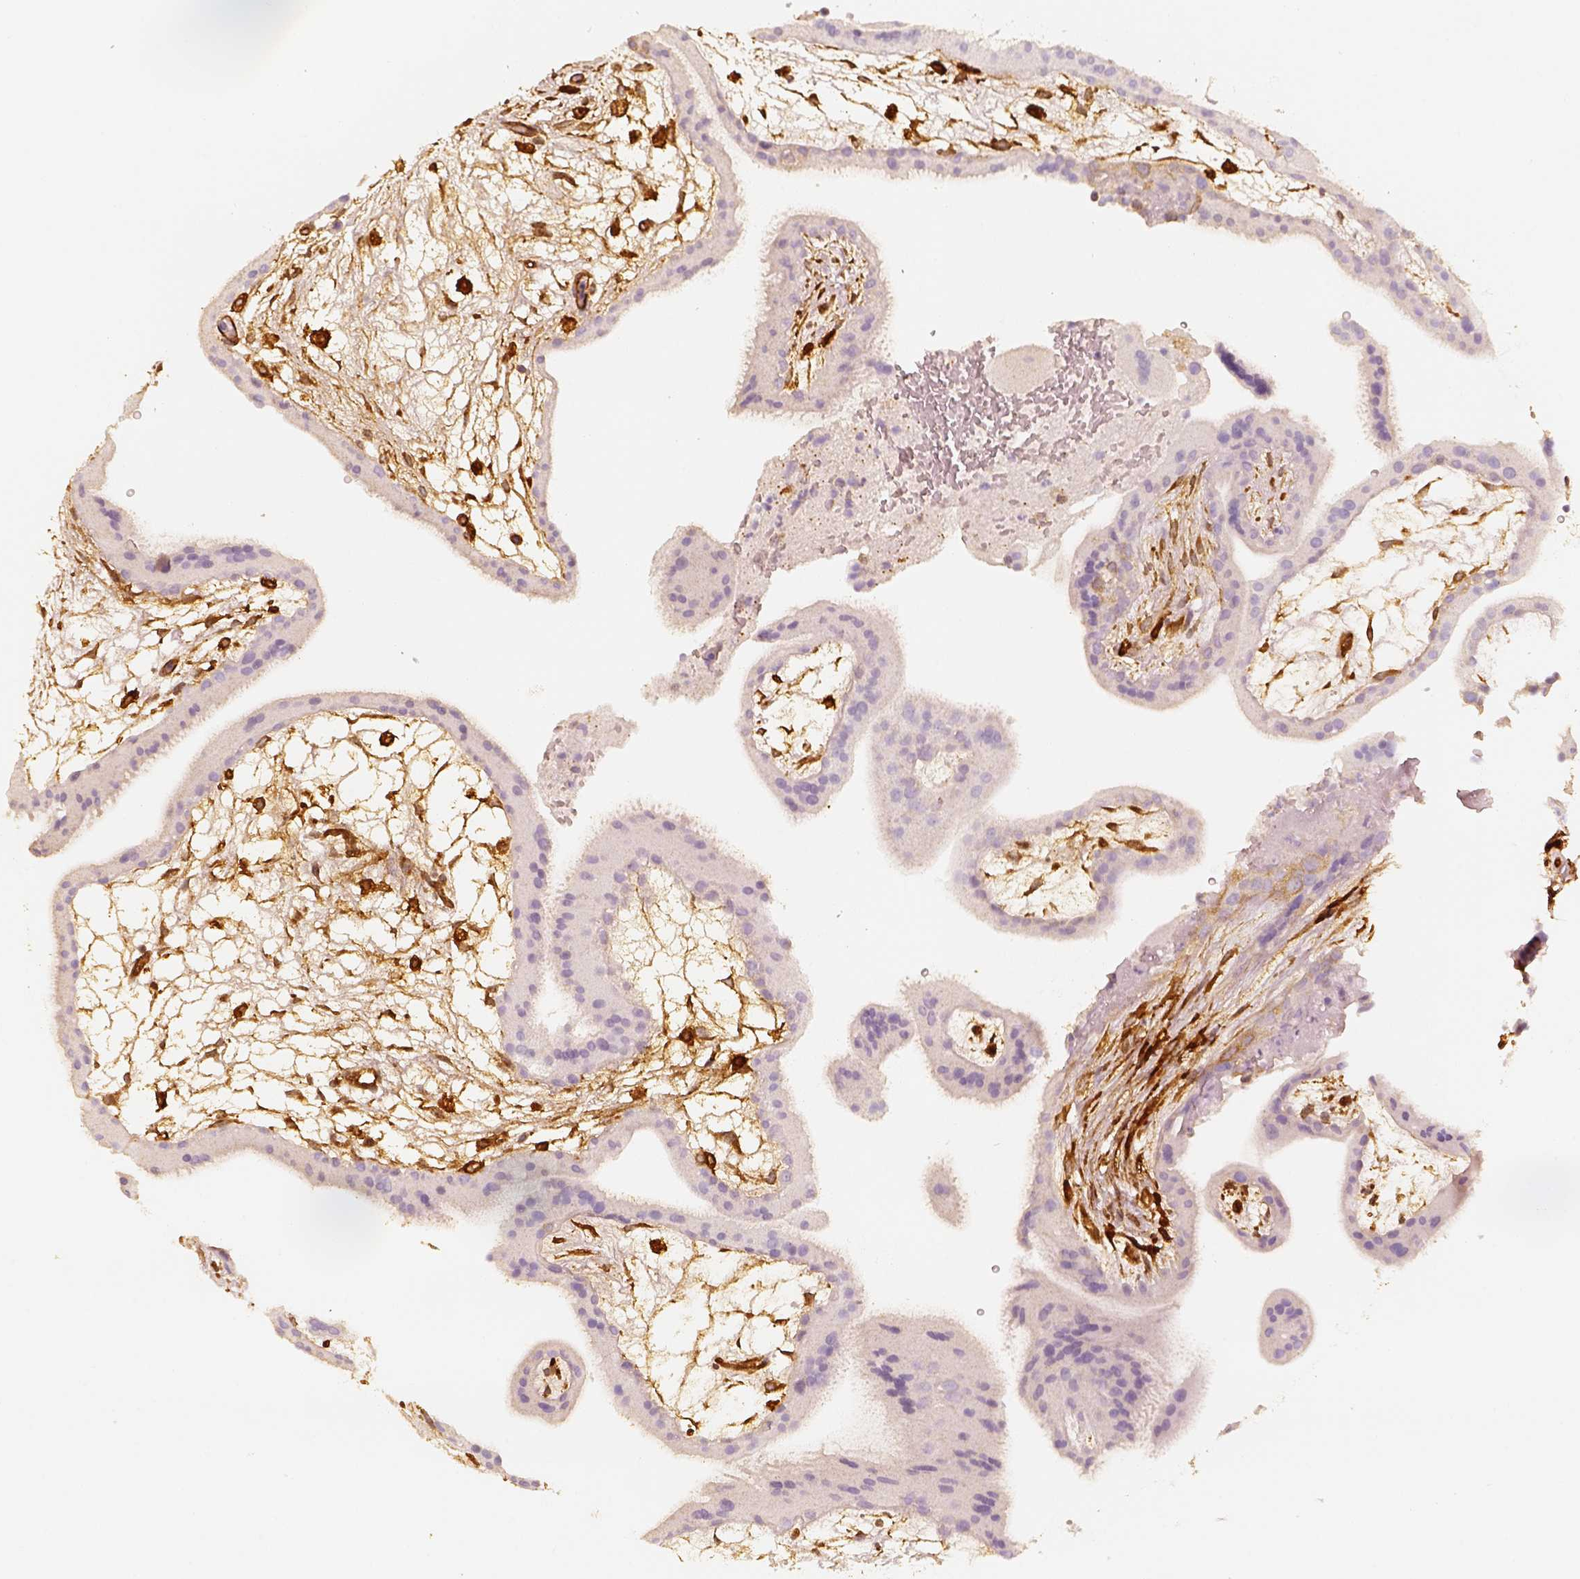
{"staining": {"intensity": "weak", "quantity": ">75%", "location": "cytoplasmic/membranous"}, "tissue": "placenta", "cell_type": "Decidual cells", "image_type": "normal", "snomed": [{"axis": "morphology", "description": "Normal tissue, NOS"}, {"axis": "topography", "description": "Placenta"}], "caption": "Immunohistochemical staining of benign placenta demonstrates weak cytoplasmic/membranous protein expression in about >75% of decidual cells.", "gene": "FSCN1", "patient": {"sex": "female", "age": 19}}